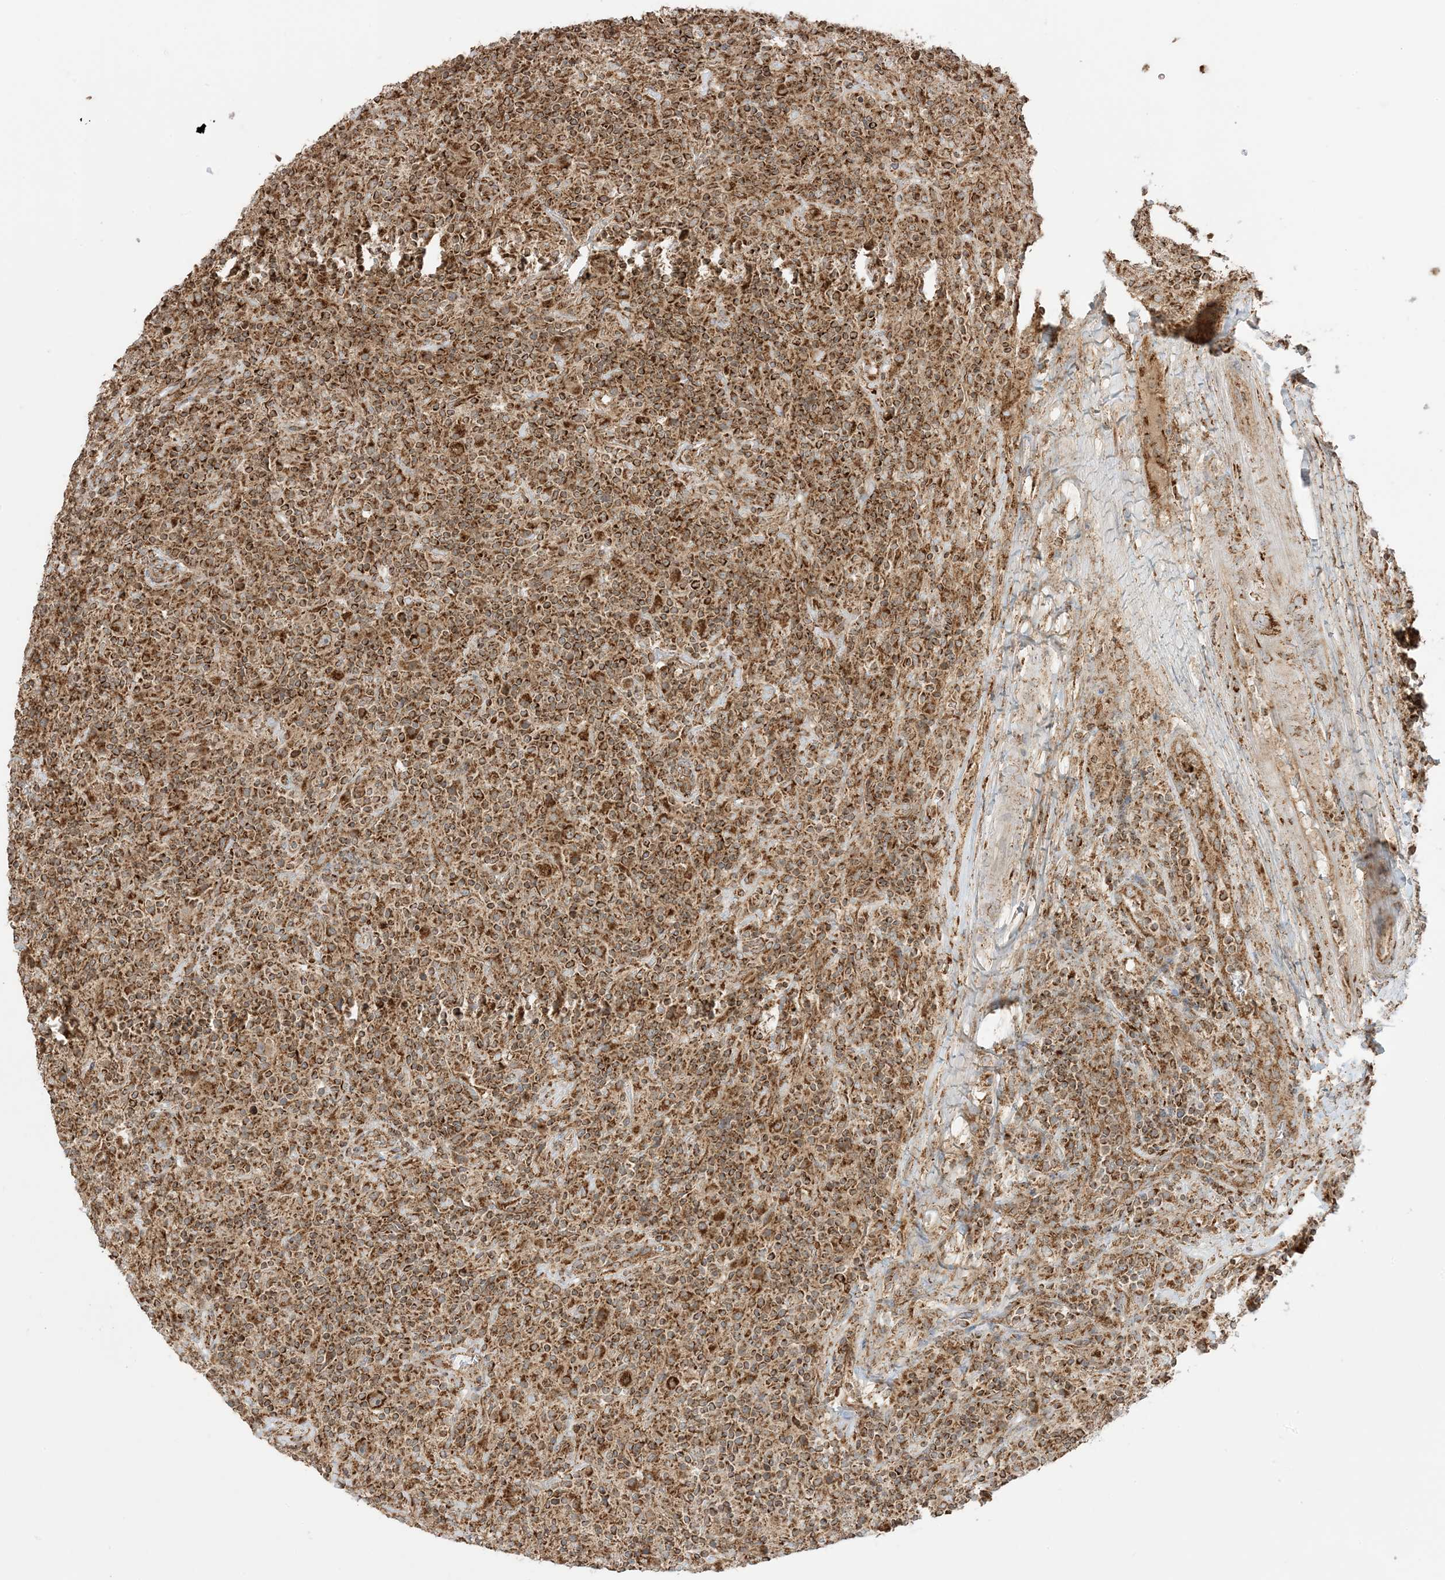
{"staining": {"intensity": "strong", "quantity": ">75%", "location": "cytoplasmic/membranous"}, "tissue": "lymphoma", "cell_type": "Tumor cells", "image_type": "cancer", "snomed": [{"axis": "morphology", "description": "Hodgkin's disease, NOS"}, {"axis": "topography", "description": "Lymph node"}], "caption": "Hodgkin's disease stained with immunohistochemistry exhibits strong cytoplasmic/membranous positivity in approximately >75% of tumor cells.", "gene": "N4BP3", "patient": {"sex": "male", "age": 70}}